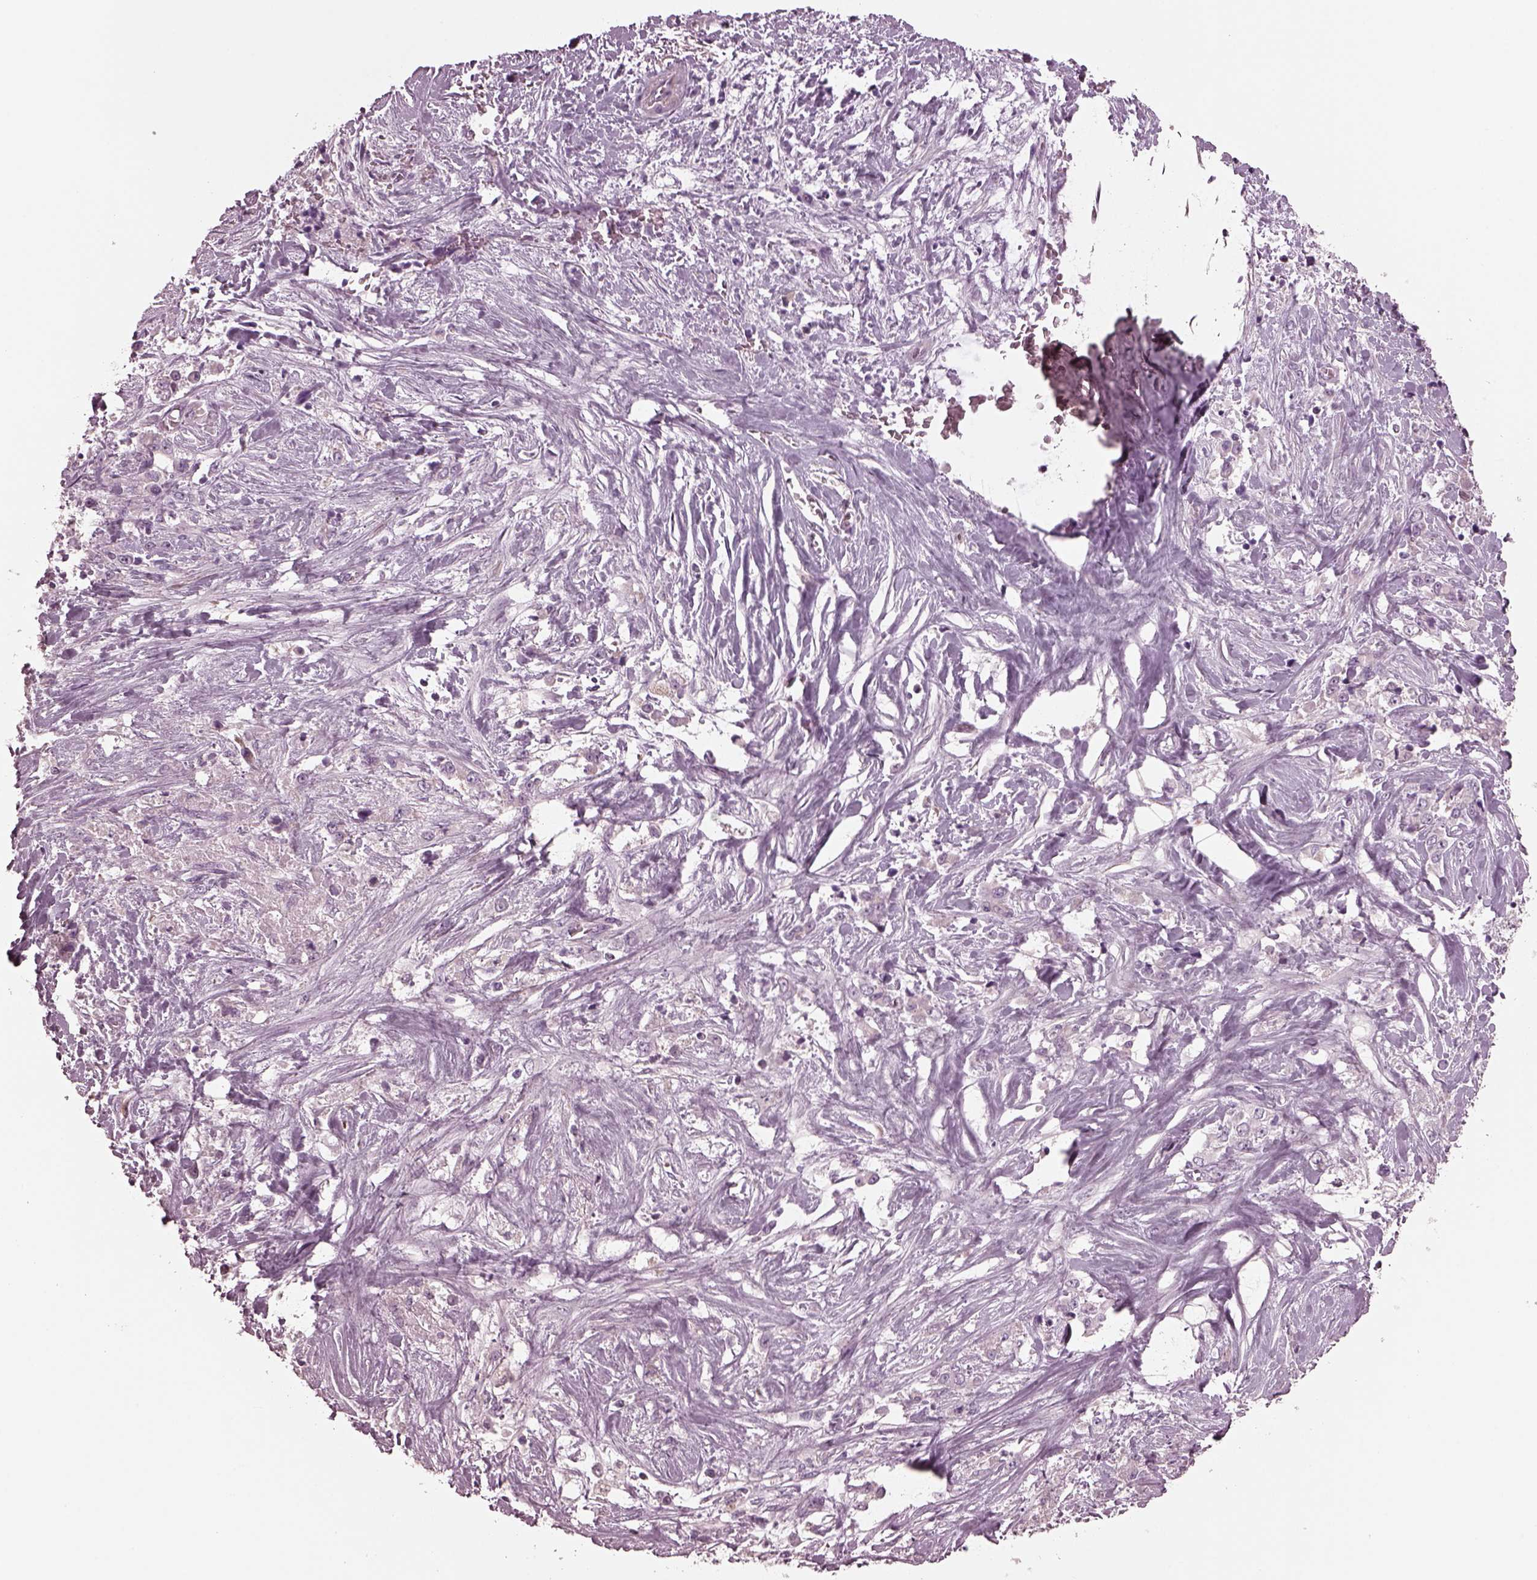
{"staining": {"intensity": "negative", "quantity": "none", "location": "none"}, "tissue": "stomach cancer", "cell_type": "Tumor cells", "image_type": "cancer", "snomed": [{"axis": "morphology", "description": "Adenocarcinoma, NOS"}, {"axis": "topography", "description": "Stomach"}], "caption": "This photomicrograph is of stomach adenocarcinoma stained with immunohistochemistry (IHC) to label a protein in brown with the nuclei are counter-stained blue. There is no positivity in tumor cells.", "gene": "GDF11", "patient": {"sex": "female", "age": 76}}